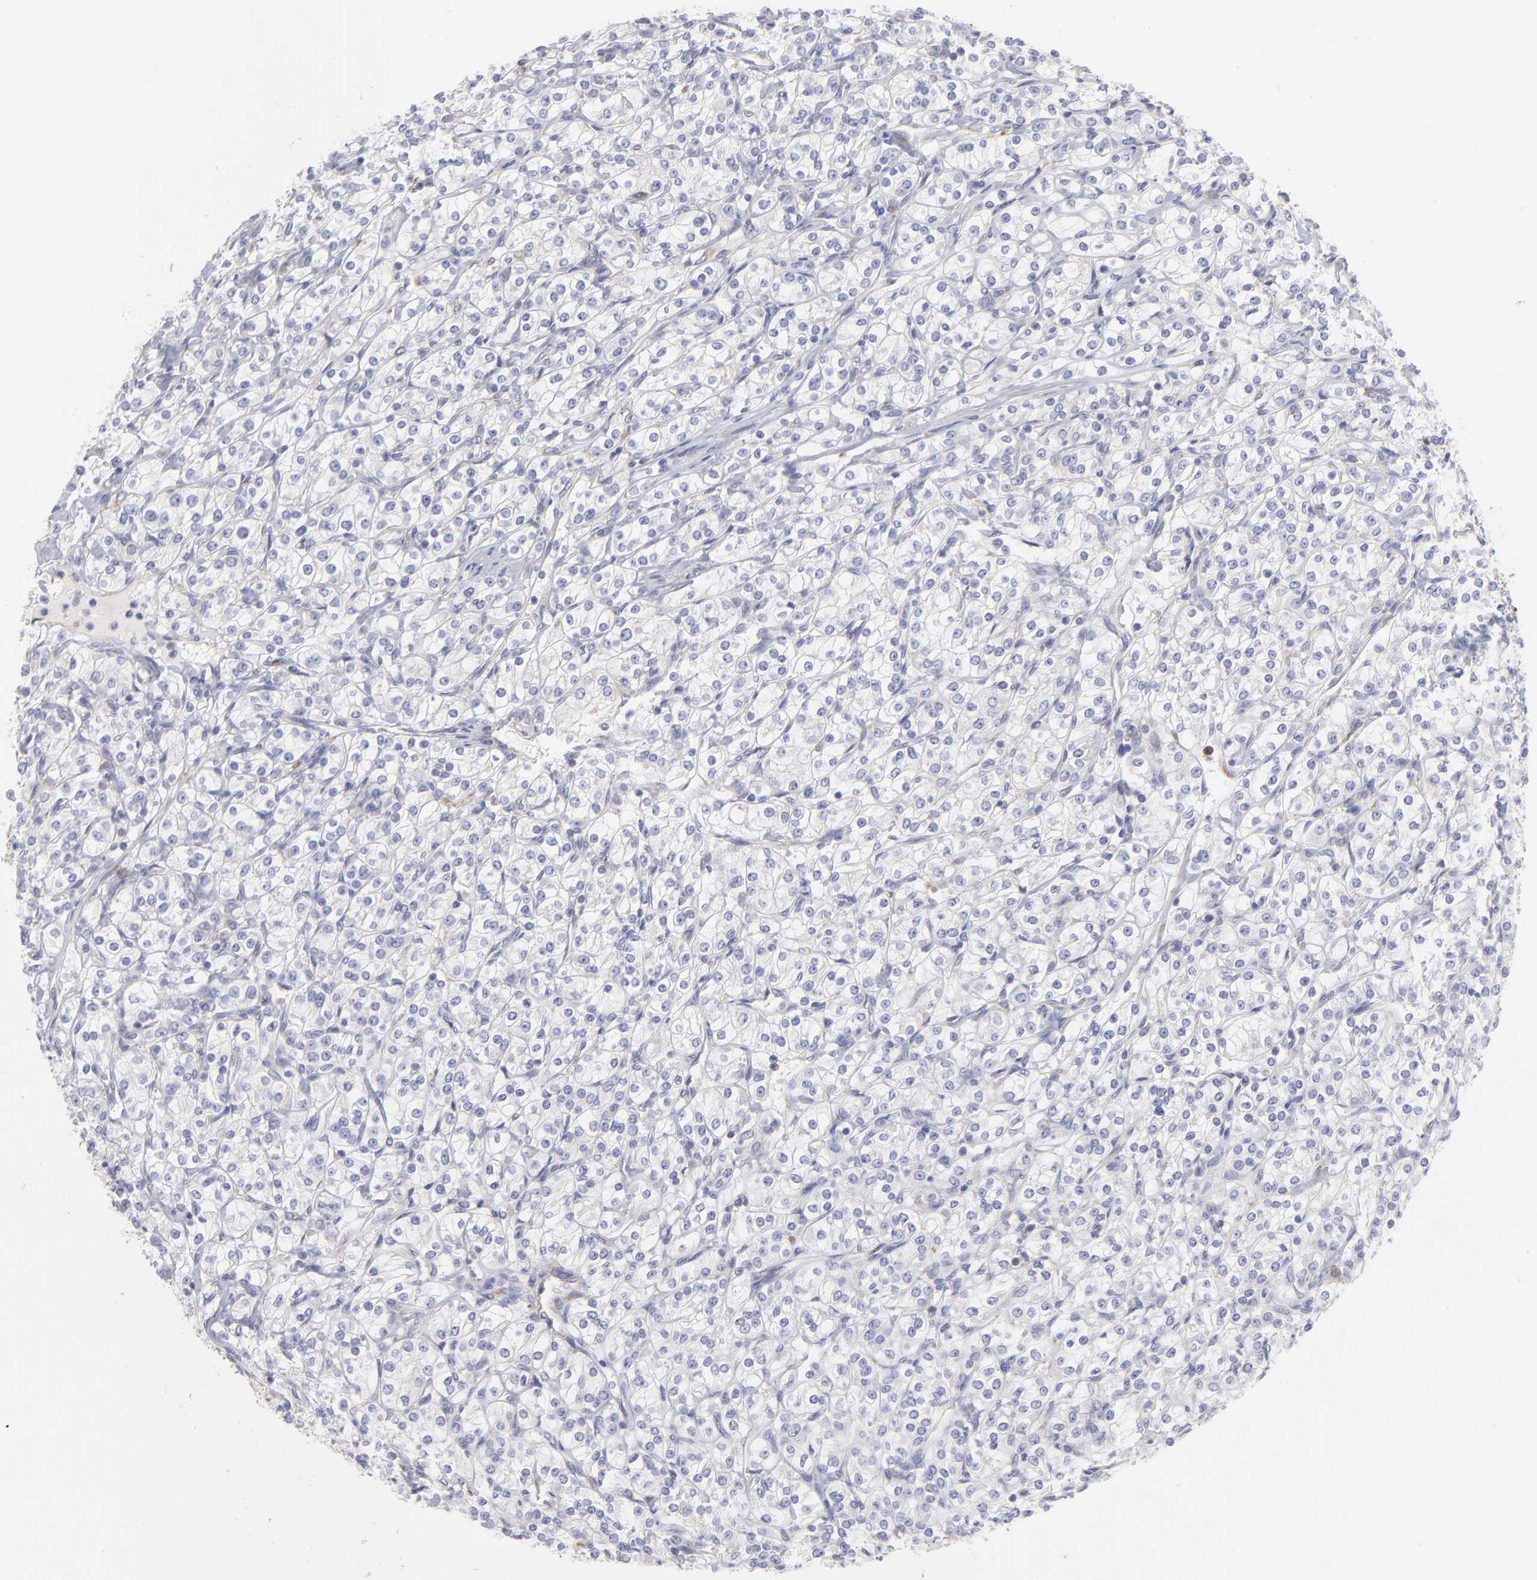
{"staining": {"intensity": "negative", "quantity": "none", "location": "none"}, "tissue": "renal cancer", "cell_type": "Tumor cells", "image_type": "cancer", "snomed": [{"axis": "morphology", "description": "Adenocarcinoma, NOS"}, {"axis": "topography", "description": "Kidney"}], "caption": "Human renal cancer (adenocarcinoma) stained for a protein using immunohistochemistry (IHC) shows no expression in tumor cells.", "gene": "RPLP0", "patient": {"sex": "male", "age": 77}}